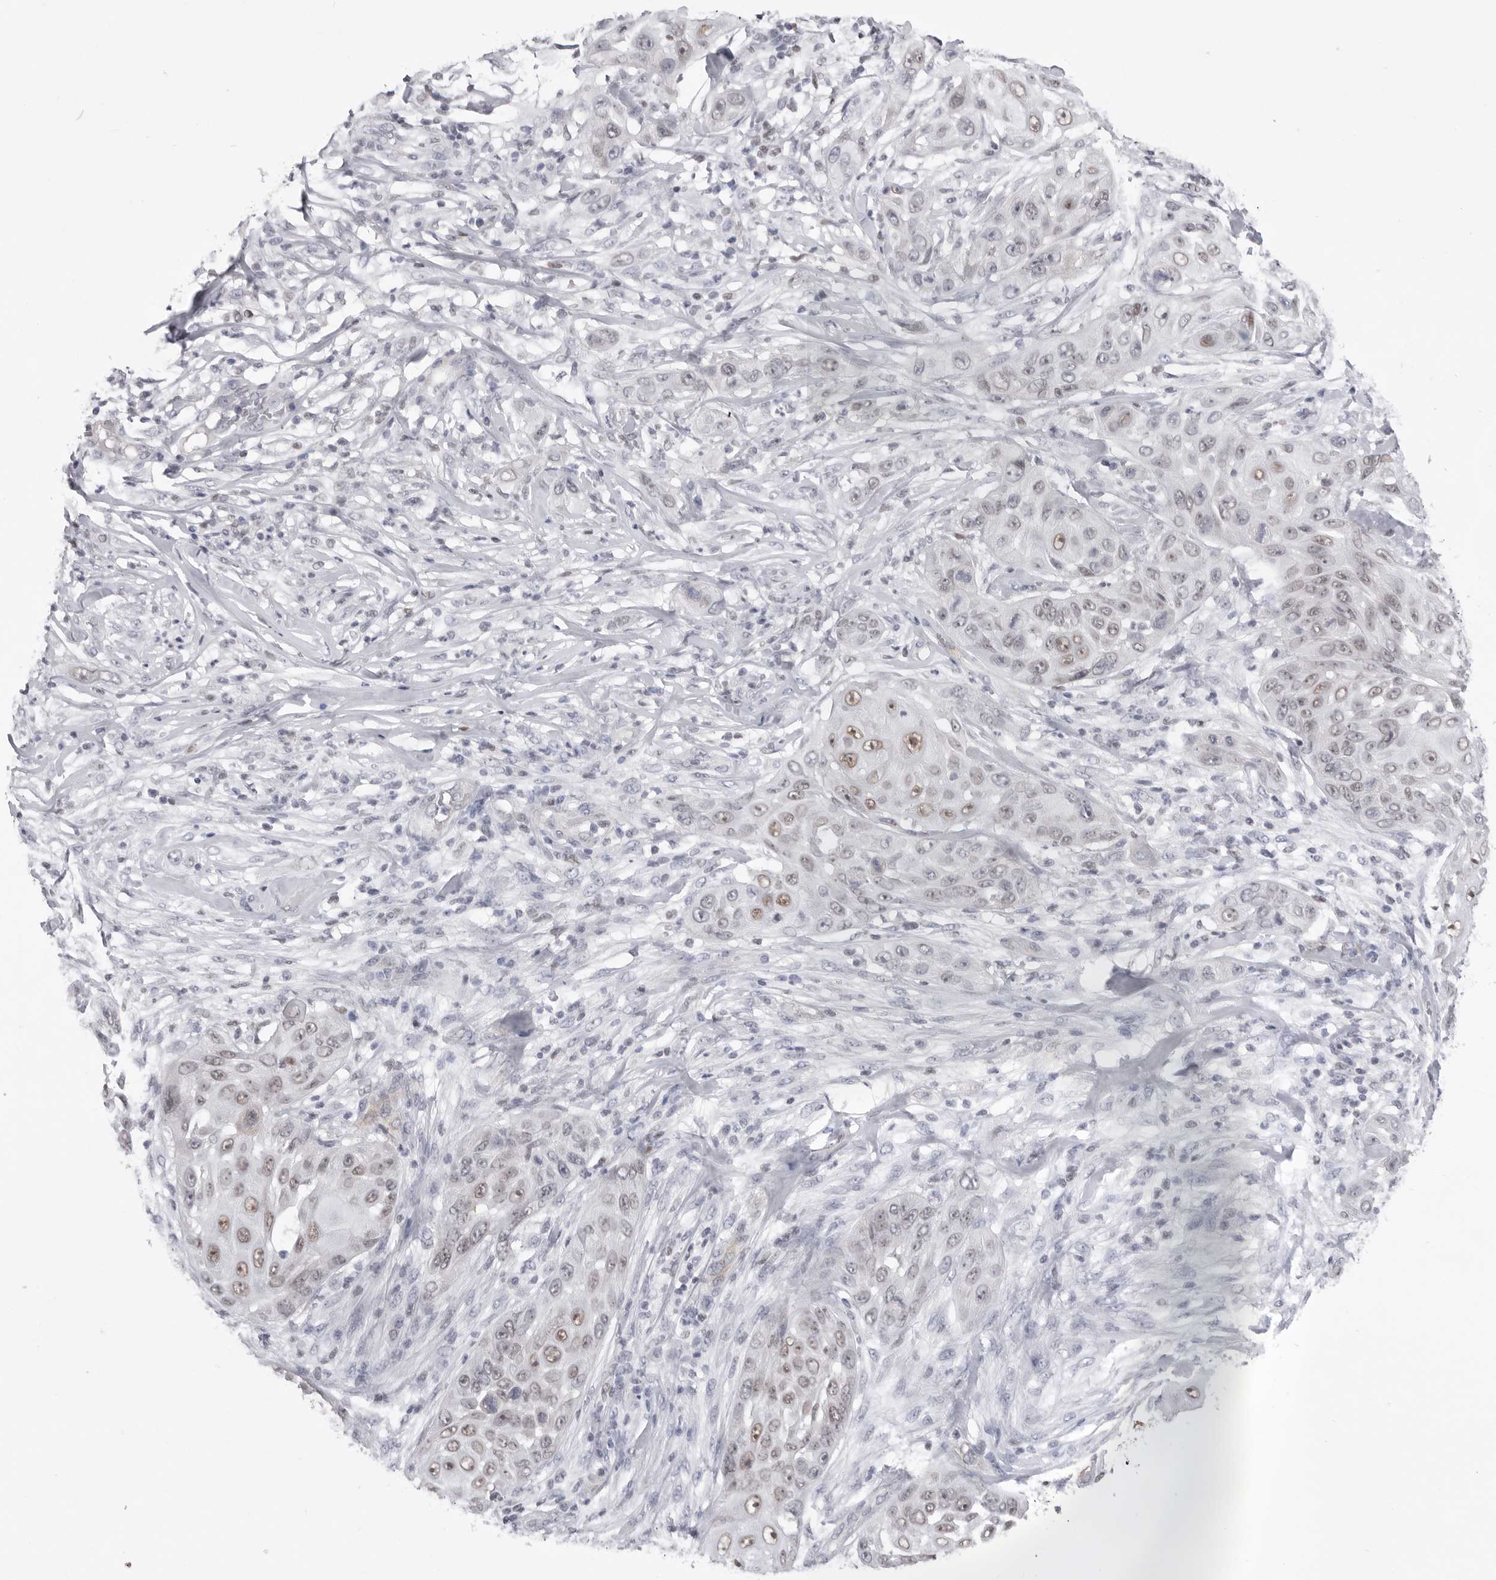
{"staining": {"intensity": "moderate", "quantity": "25%-75%", "location": "nuclear"}, "tissue": "skin cancer", "cell_type": "Tumor cells", "image_type": "cancer", "snomed": [{"axis": "morphology", "description": "Squamous cell carcinoma, NOS"}, {"axis": "topography", "description": "Skin"}], "caption": "Skin cancer (squamous cell carcinoma) stained with DAB (3,3'-diaminobenzidine) immunohistochemistry exhibits medium levels of moderate nuclear positivity in about 25%-75% of tumor cells.", "gene": "ZBTB7B", "patient": {"sex": "female", "age": 44}}